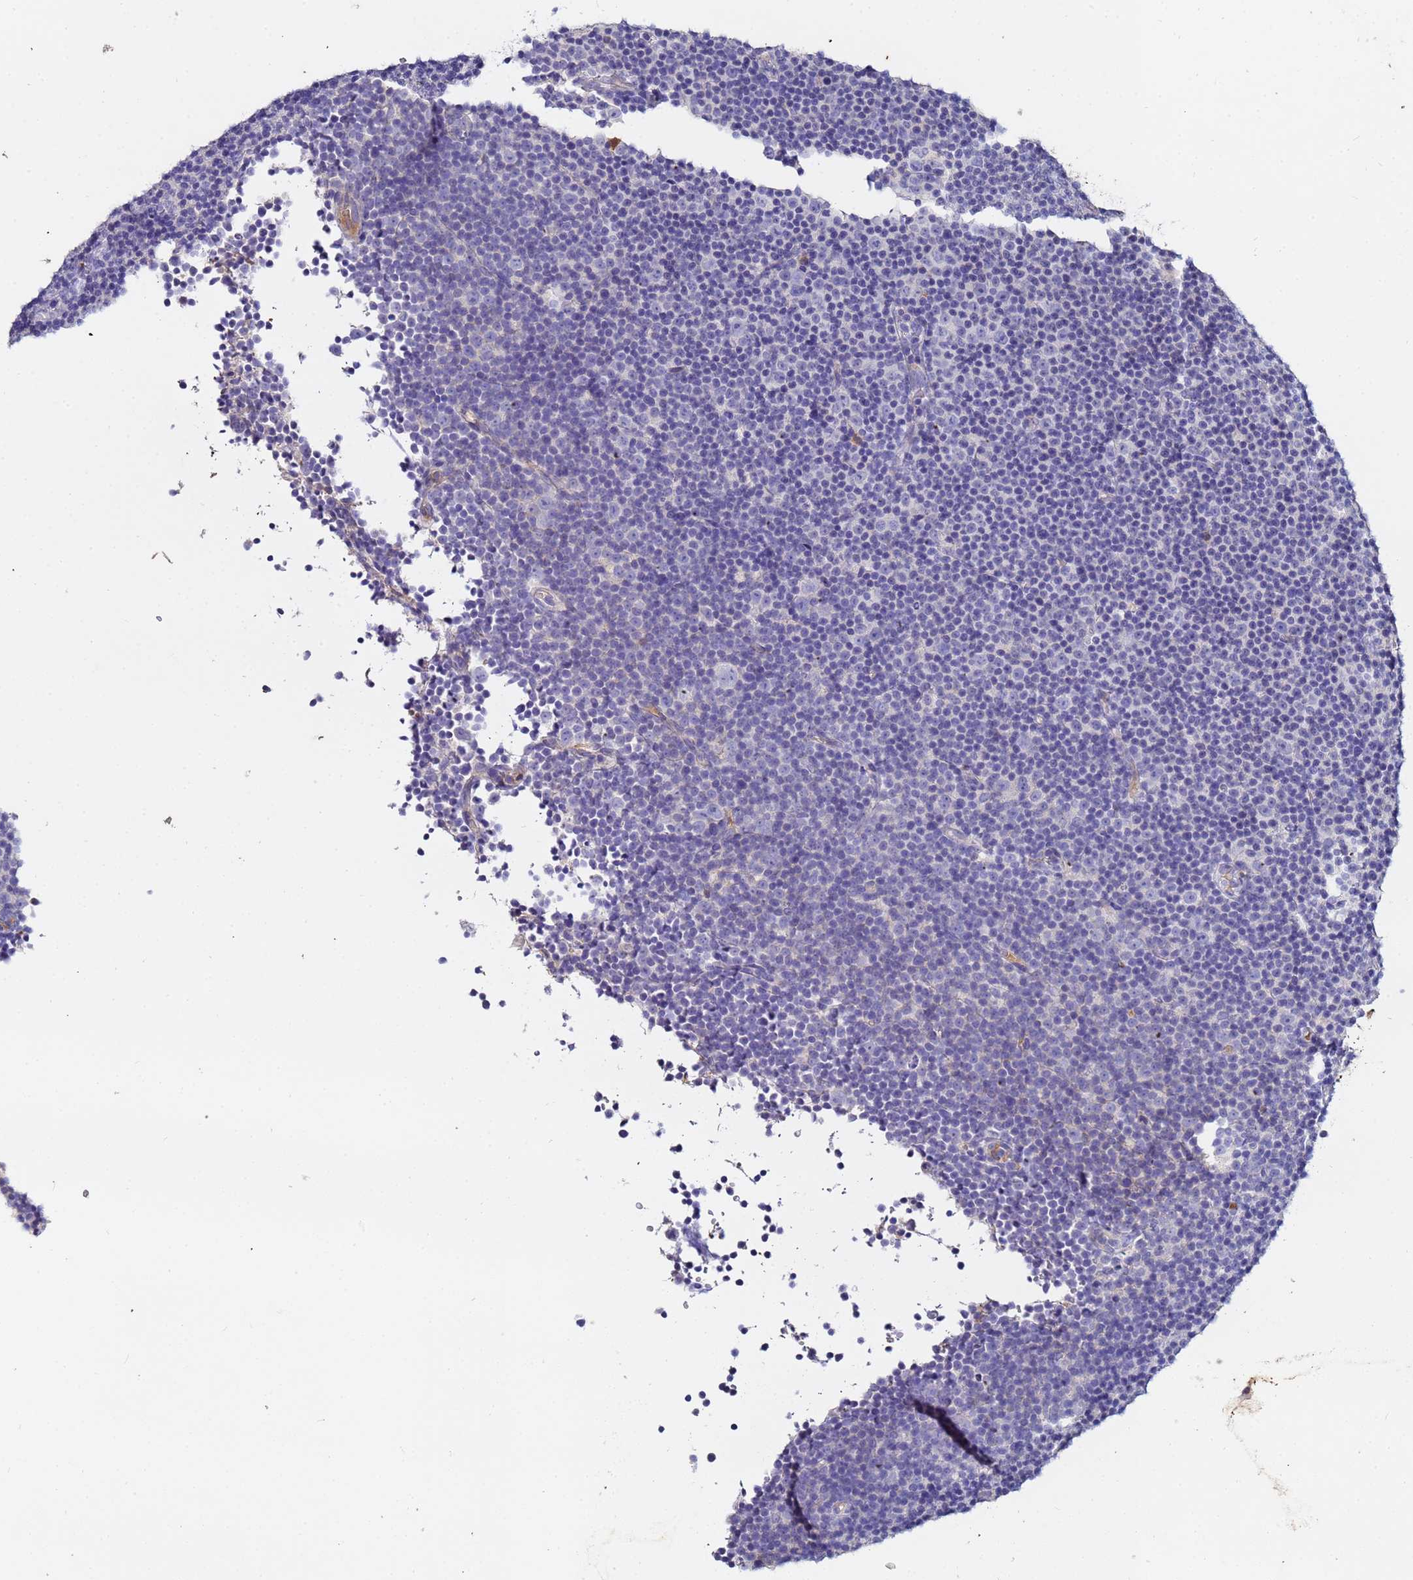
{"staining": {"intensity": "negative", "quantity": "none", "location": "none"}, "tissue": "lymphoma", "cell_type": "Tumor cells", "image_type": "cancer", "snomed": [{"axis": "morphology", "description": "Malignant lymphoma, non-Hodgkin's type, Low grade"}, {"axis": "topography", "description": "Lymph node"}], "caption": "Lymphoma was stained to show a protein in brown. There is no significant staining in tumor cells. (DAB immunohistochemistry with hematoxylin counter stain).", "gene": "TUBAL3", "patient": {"sex": "female", "age": 67}}